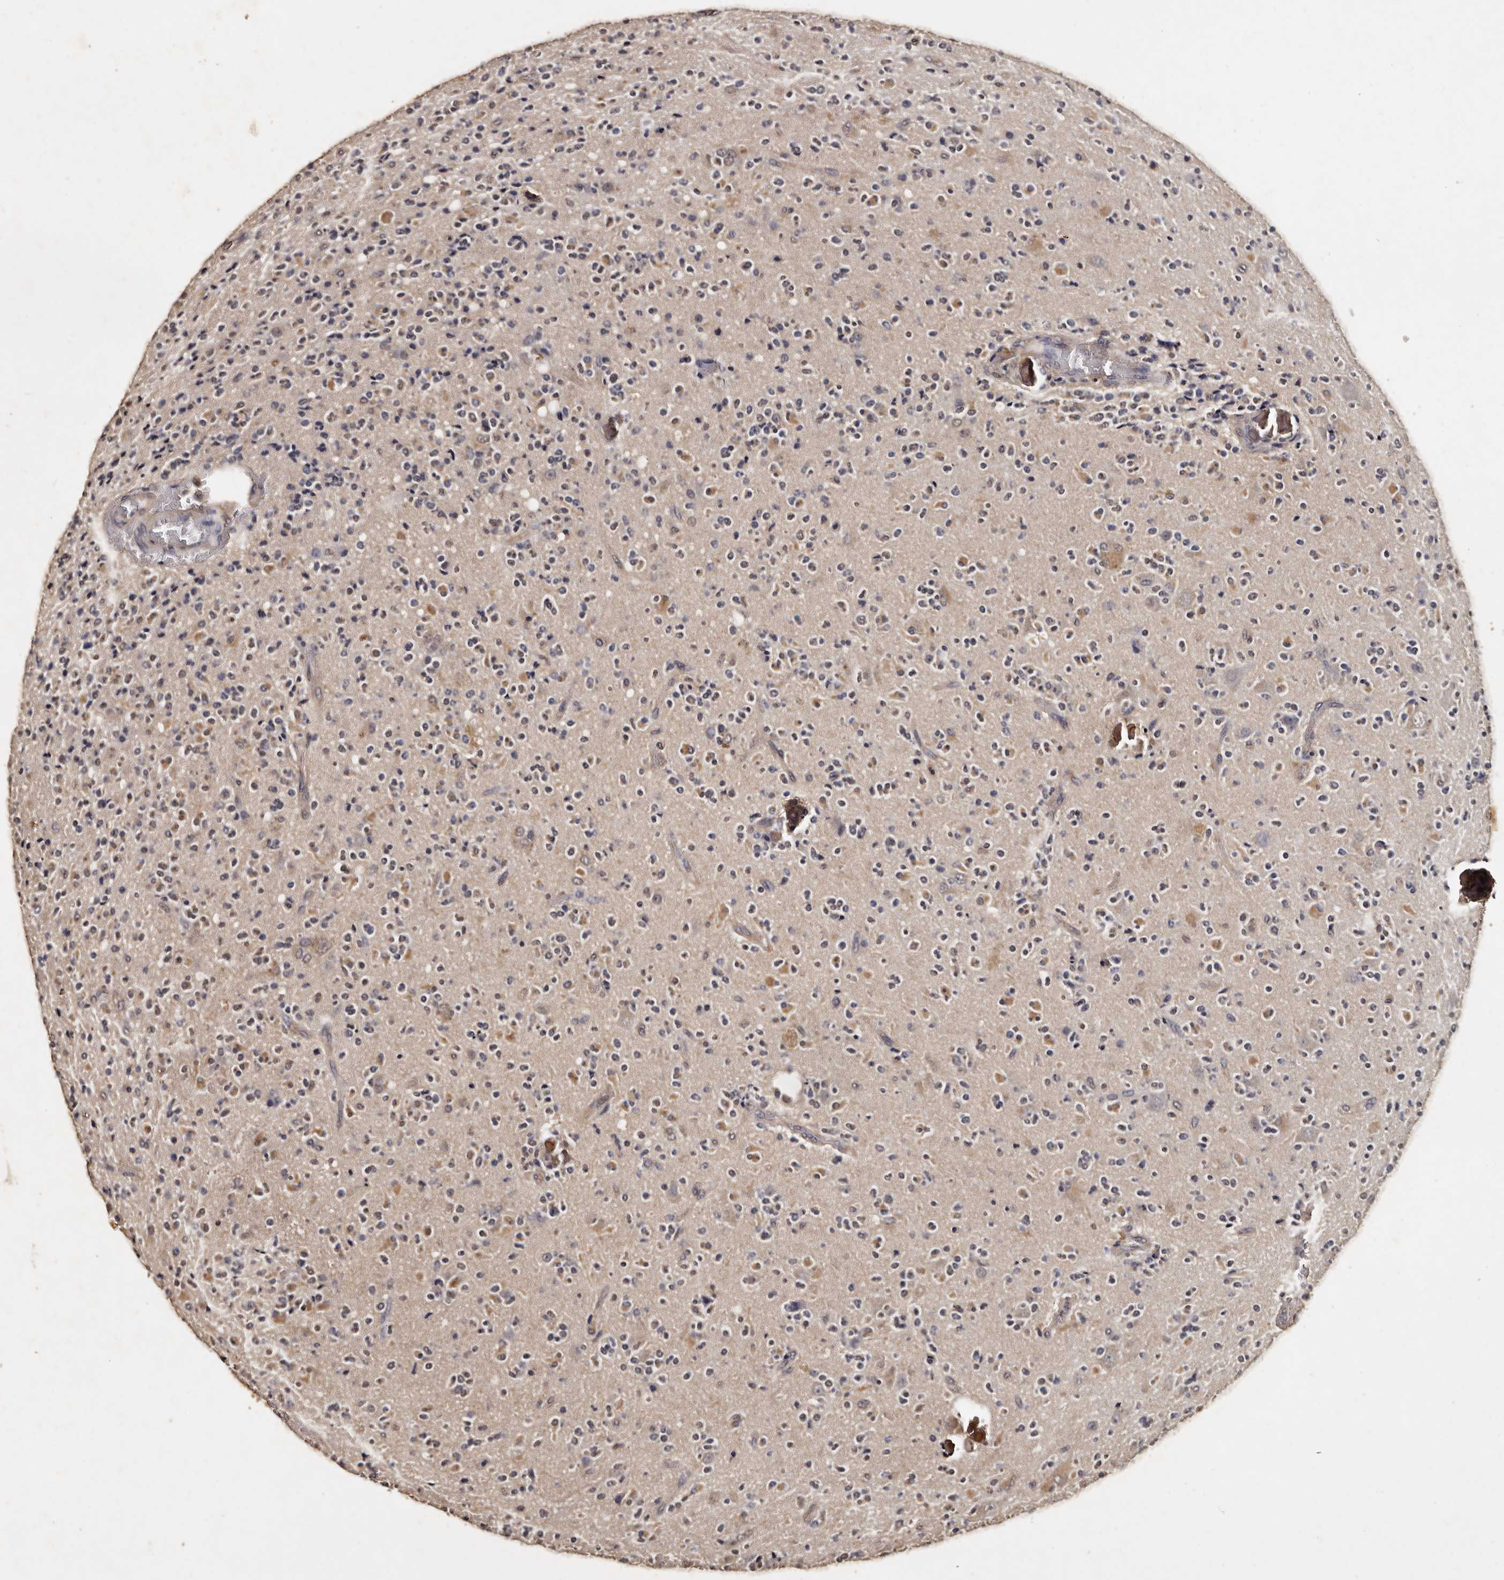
{"staining": {"intensity": "moderate", "quantity": "<25%", "location": "cytoplasmic/membranous"}, "tissue": "glioma", "cell_type": "Tumor cells", "image_type": "cancer", "snomed": [{"axis": "morphology", "description": "Glioma, malignant, High grade"}, {"axis": "topography", "description": "Brain"}], "caption": "A micrograph showing moderate cytoplasmic/membranous positivity in approximately <25% of tumor cells in glioma, as visualized by brown immunohistochemical staining.", "gene": "PARS2", "patient": {"sex": "male", "age": 34}}